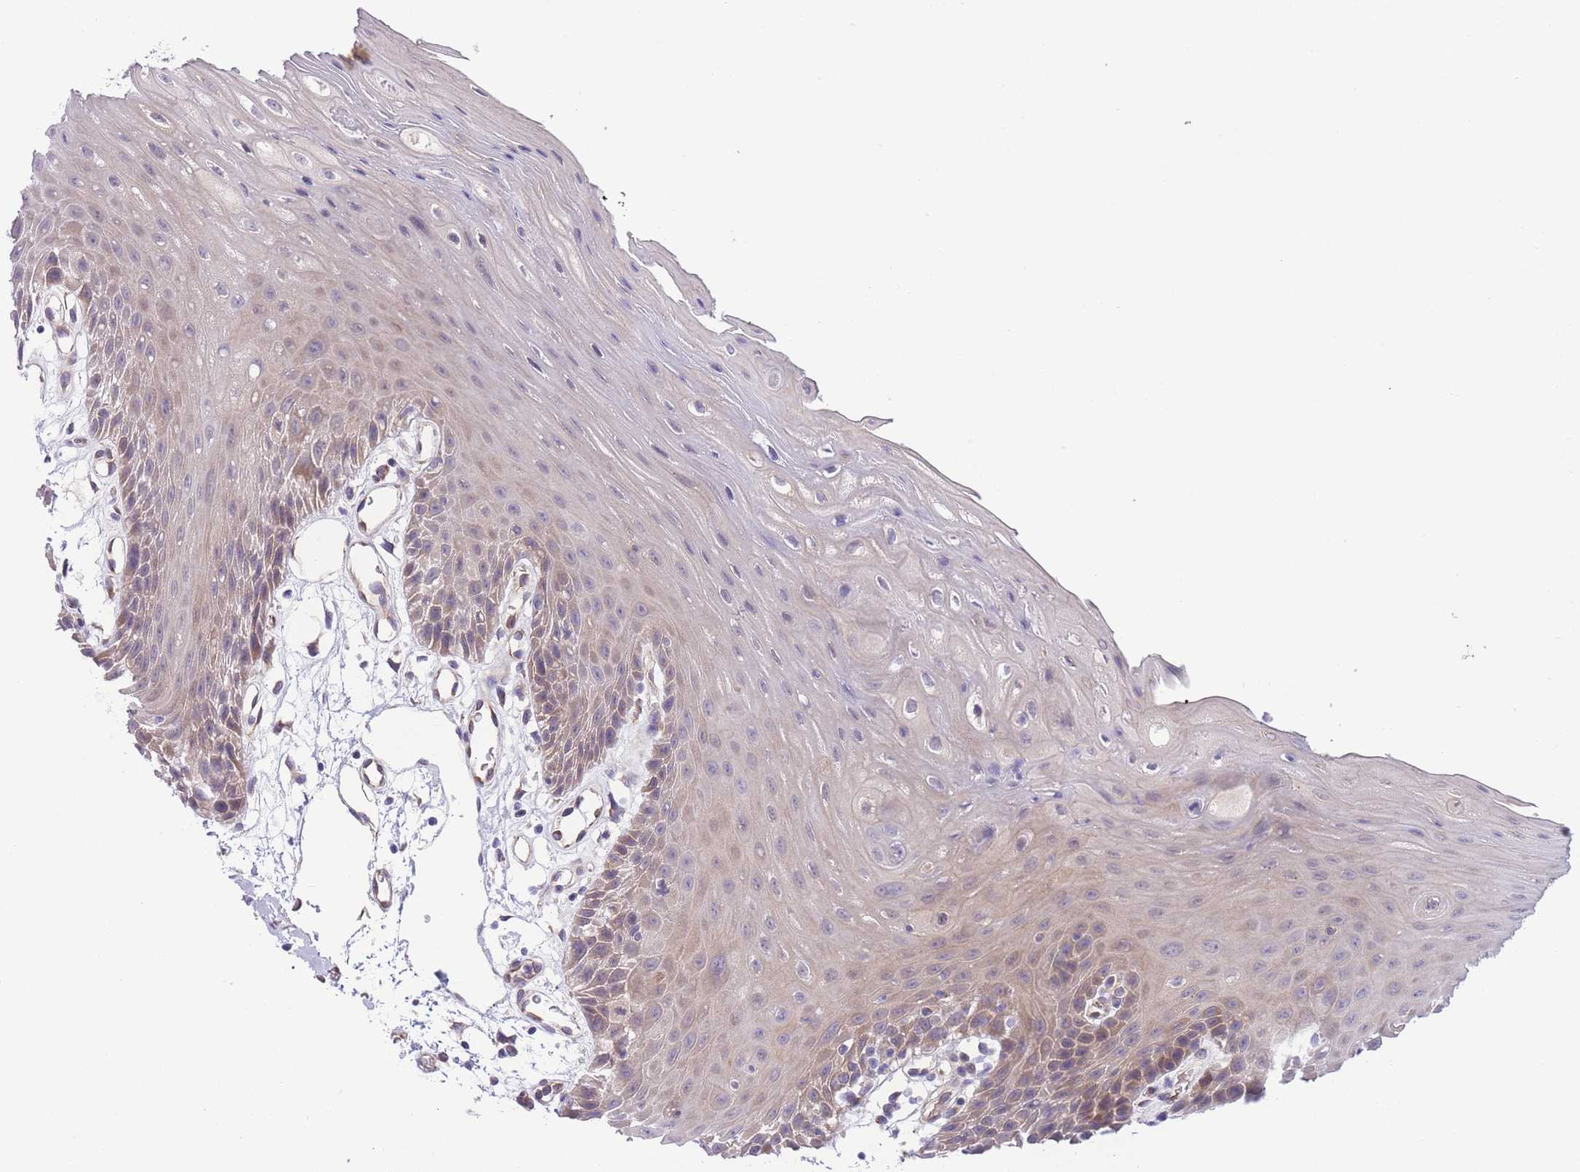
{"staining": {"intensity": "moderate", "quantity": "25%-75%", "location": "cytoplasmic/membranous"}, "tissue": "oral mucosa", "cell_type": "Squamous epithelial cells", "image_type": "normal", "snomed": [{"axis": "morphology", "description": "Normal tissue, NOS"}, {"axis": "topography", "description": "Oral tissue"}, {"axis": "topography", "description": "Tounge, NOS"}], "caption": "Immunohistochemical staining of normal human oral mucosa shows medium levels of moderate cytoplasmic/membranous positivity in approximately 25%-75% of squamous epithelial cells. The protein of interest is shown in brown color, while the nuclei are stained blue.", "gene": "WWOX", "patient": {"sex": "female", "age": 59}}